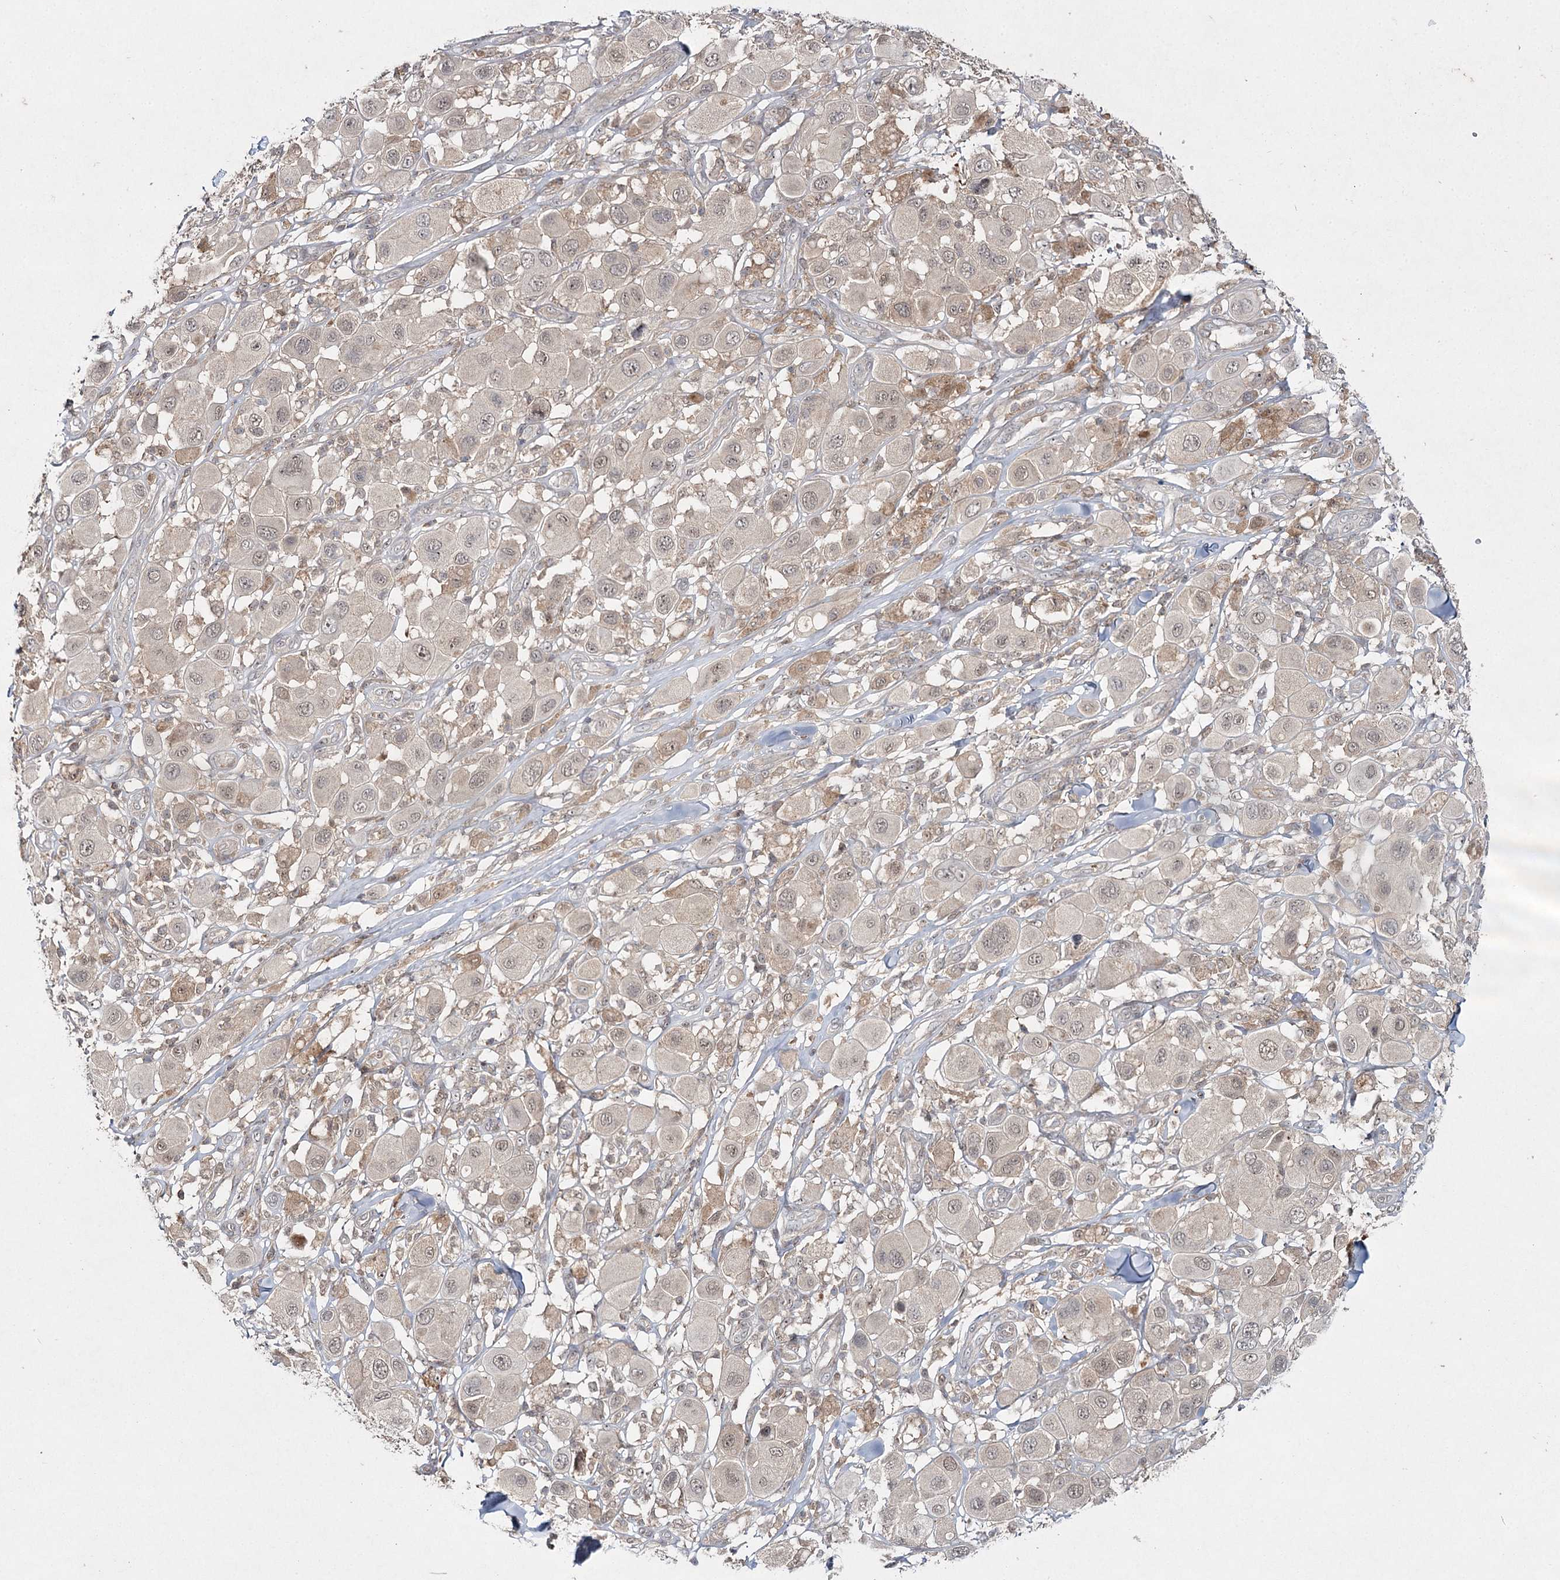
{"staining": {"intensity": "weak", "quantity": "<25%", "location": "nuclear"}, "tissue": "melanoma", "cell_type": "Tumor cells", "image_type": "cancer", "snomed": [{"axis": "morphology", "description": "Malignant melanoma, Metastatic site"}, {"axis": "topography", "description": "Skin"}], "caption": "This is a photomicrograph of immunohistochemistry staining of melanoma, which shows no positivity in tumor cells.", "gene": "WDR44", "patient": {"sex": "male", "age": 41}}